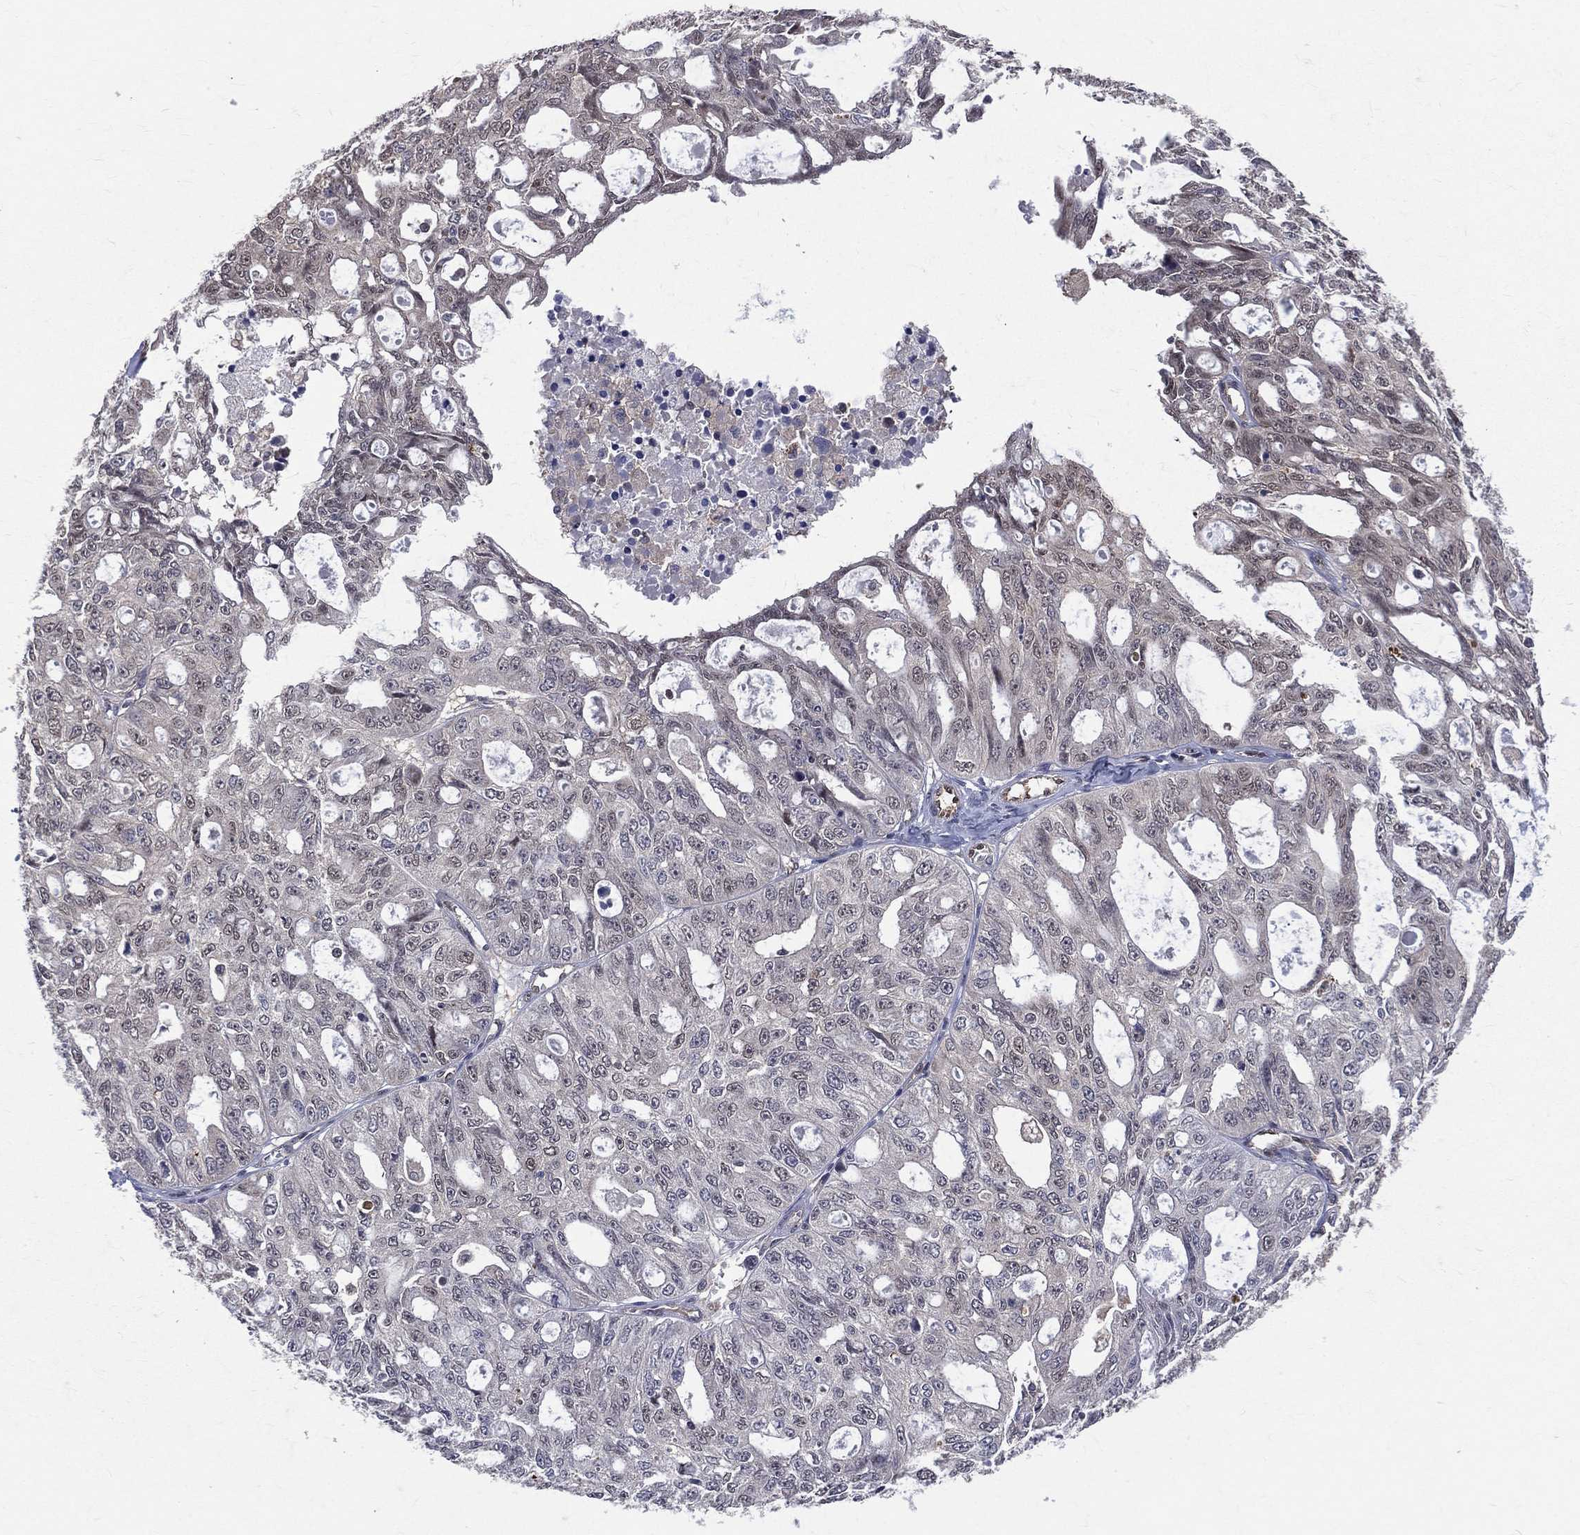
{"staining": {"intensity": "negative", "quantity": "none", "location": "none"}, "tissue": "ovarian cancer", "cell_type": "Tumor cells", "image_type": "cancer", "snomed": [{"axis": "morphology", "description": "Carcinoma, endometroid"}, {"axis": "topography", "description": "Ovary"}], "caption": "Ovarian cancer was stained to show a protein in brown. There is no significant staining in tumor cells.", "gene": "GMPR2", "patient": {"sex": "female", "age": 65}}